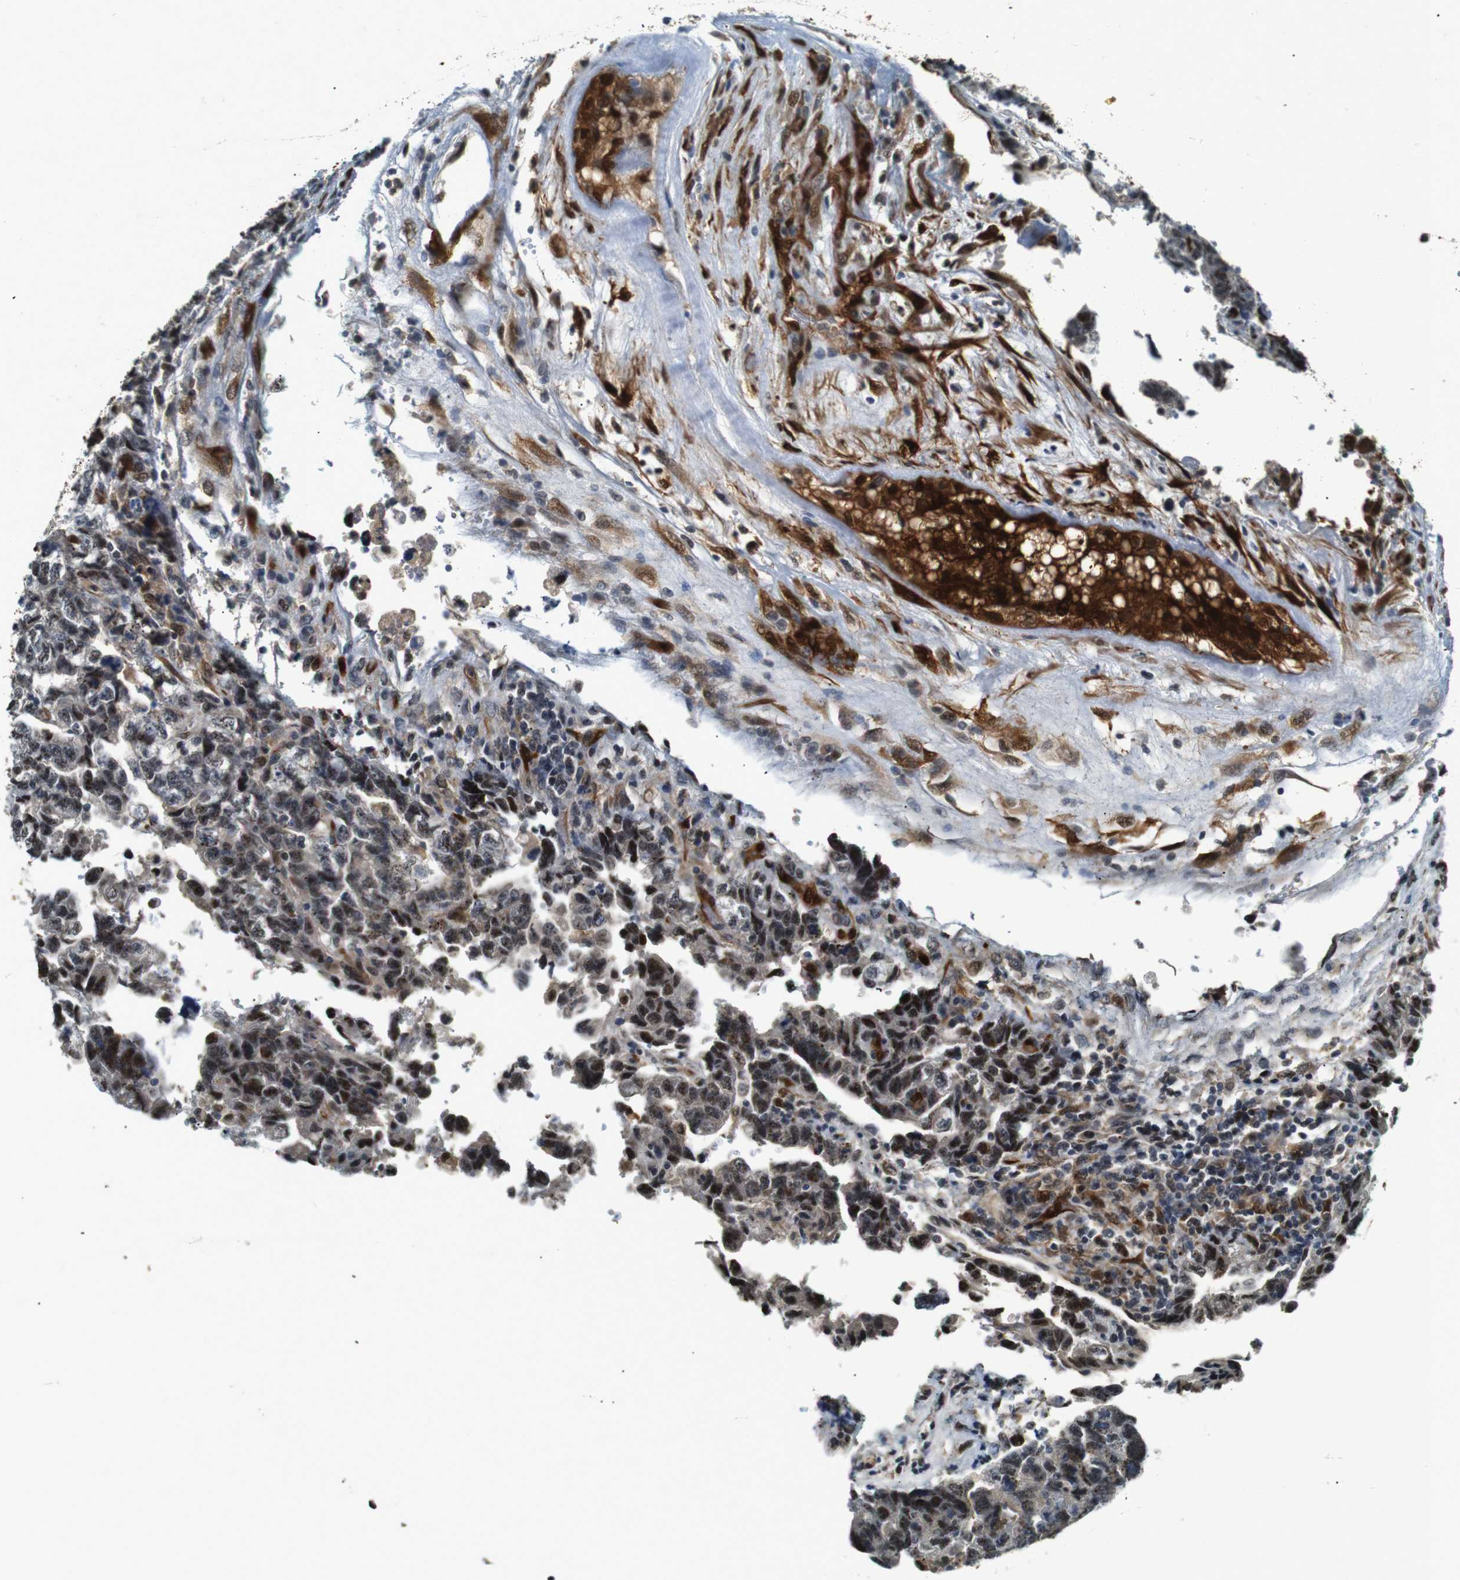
{"staining": {"intensity": "strong", "quantity": "25%-75%", "location": "nuclear"}, "tissue": "testis cancer", "cell_type": "Tumor cells", "image_type": "cancer", "snomed": [{"axis": "morphology", "description": "Carcinoma, Embryonal, NOS"}, {"axis": "topography", "description": "Testis"}], "caption": "IHC photomicrograph of human testis embryonal carcinoma stained for a protein (brown), which reveals high levels of strong nuclear positivity in about 25%-75% of tumor cells.", "gene": "LXN", "patient": {"sex": "male", "age": 36}}